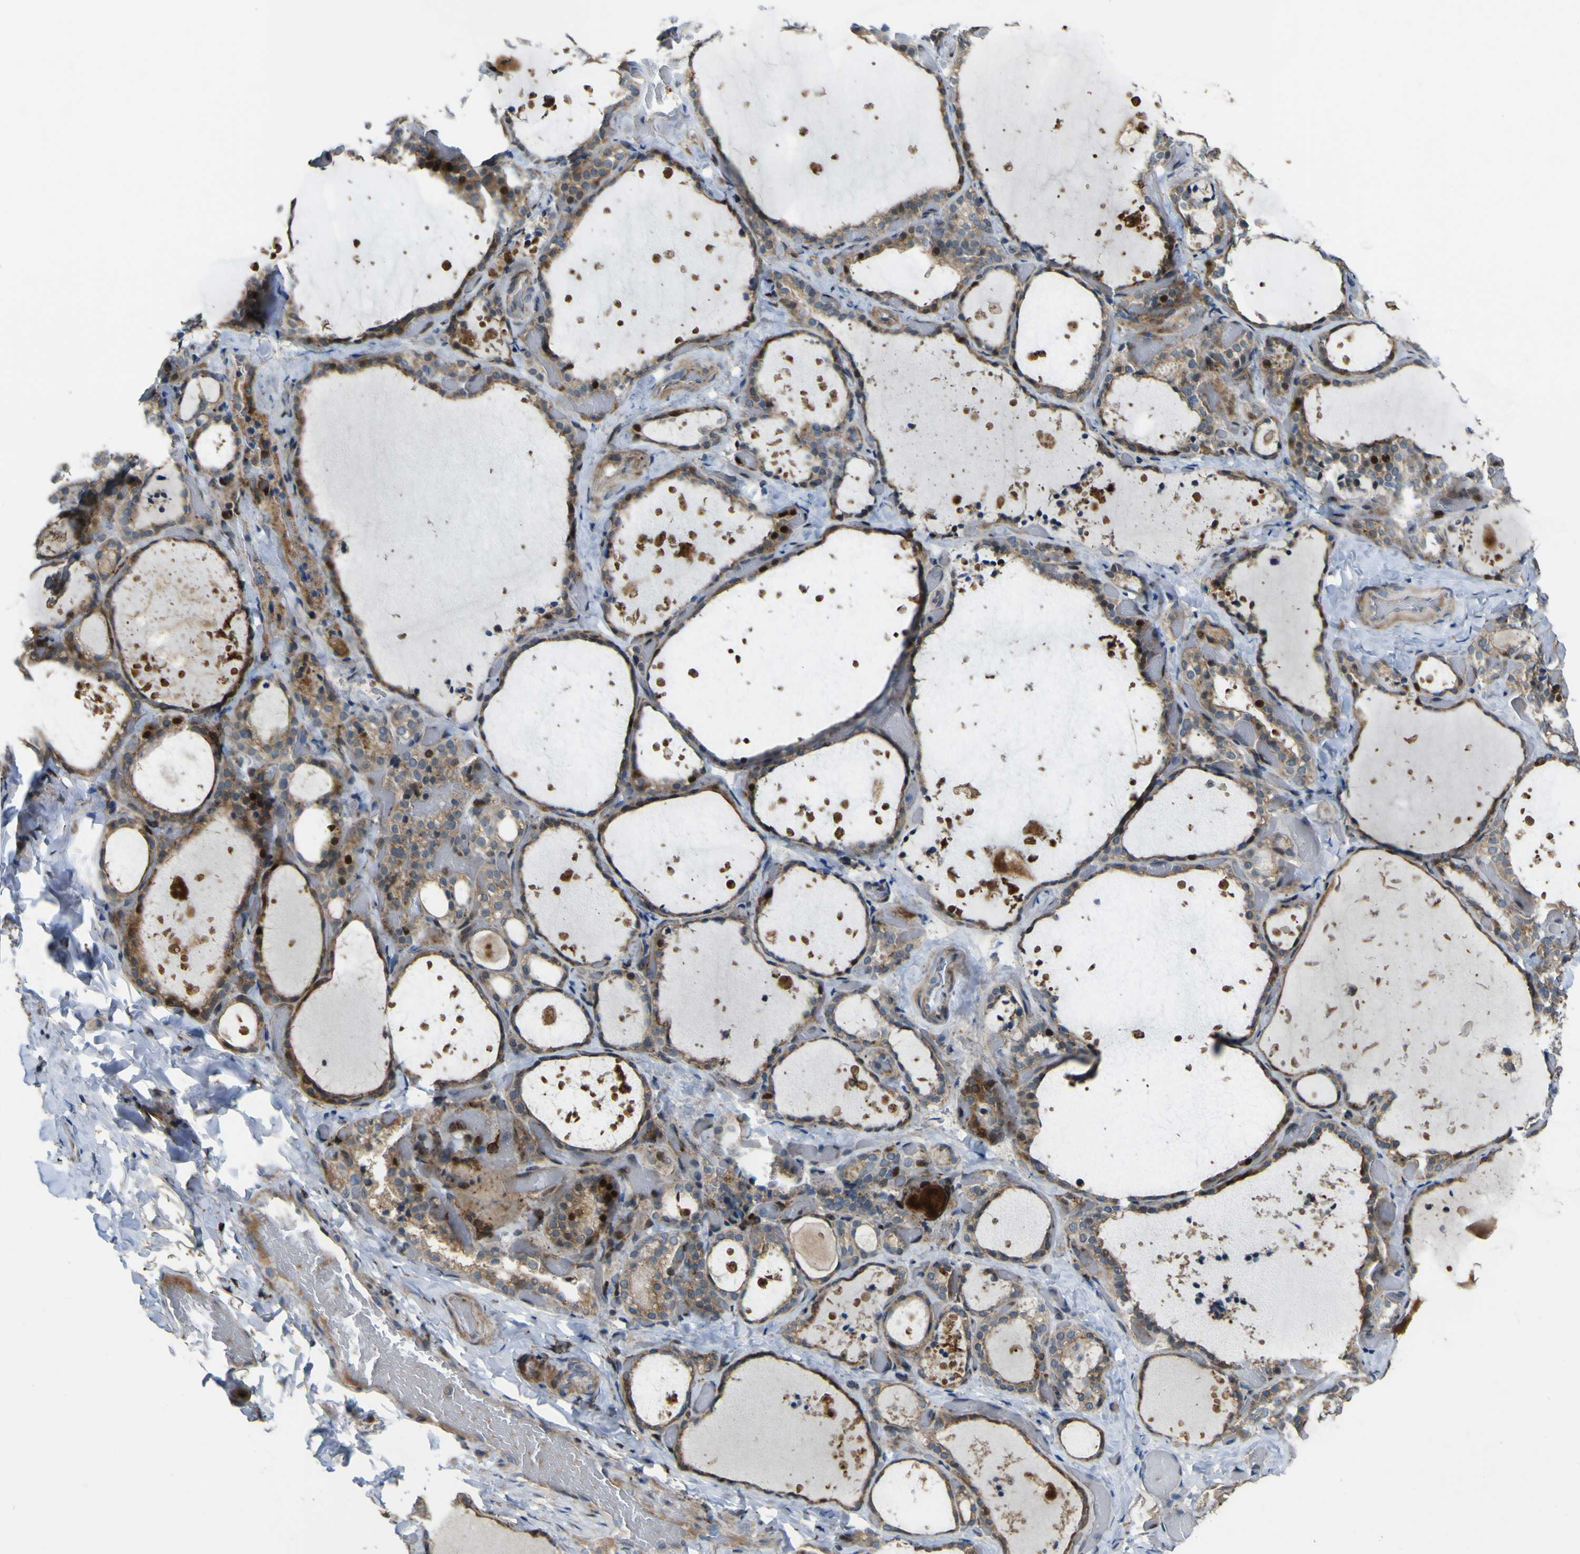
{"staining": {"intensity": "moderate", "quantity": ">75%", "location": "cytoplasmic/membranous"}, "tissue": "thyroid gland", "cell_type": "Glandular cells", "image_type": "normal", "snomed": [{"axis": "morphology", "description": "Normal tissue, NOS"}, {"axis": "topography", "description": "Thyroid gland"}], "caption": "A photomicrograph showing moderate cytoplasmic/membranous expression in about >75% of glandular cells in benign thyroid gland, as visualized by brown immunohistochemical staining.", "gene": "LBHD1", "patient": {"sex": "female", "age": 44}}